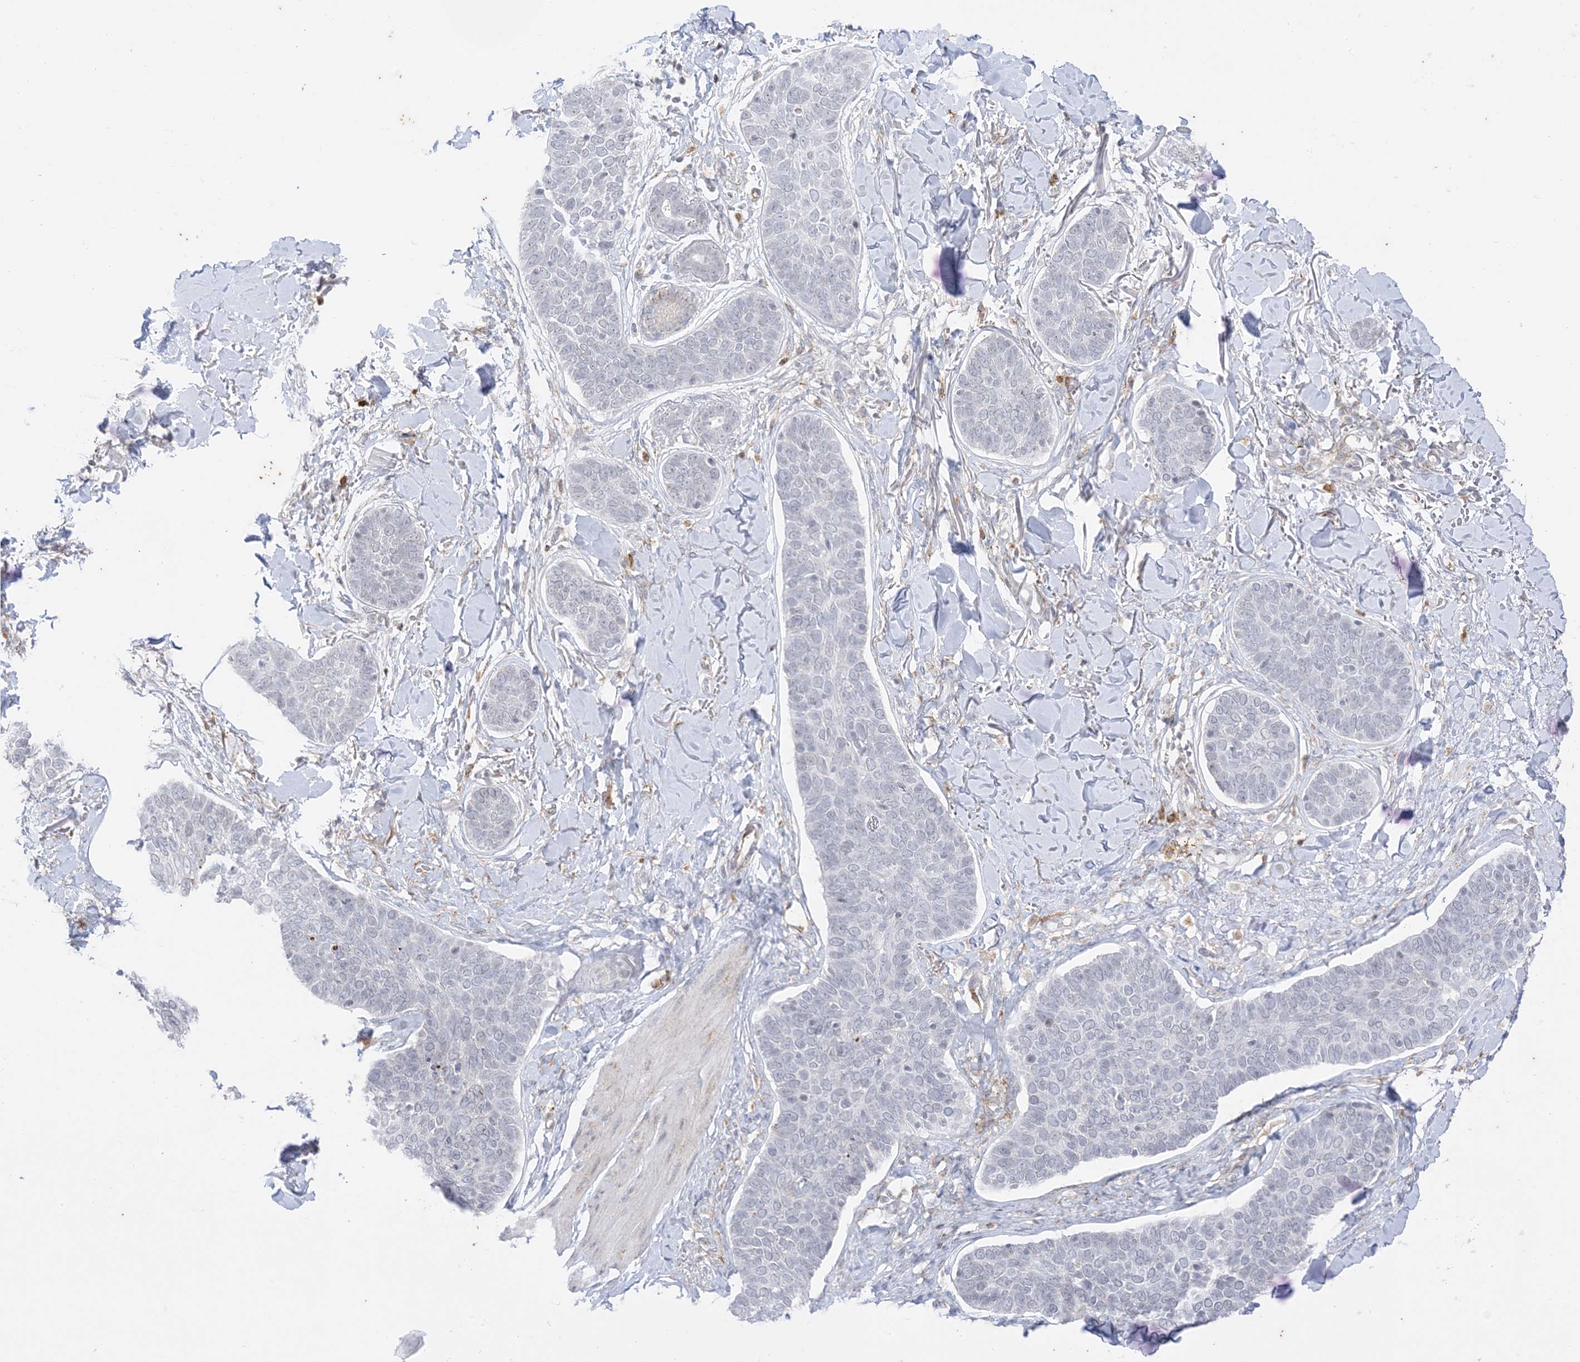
{"staining": {"intensity": "negative", "quantity": "none", "location": "none"}, "tissue": "skin cancer", "cell_type": "Tumor cells", "image_type": "cancer", "snomed": [{"axis": "morphology", "description": "Basal cell carcinoma"}, {"axis": "topography", "description": "Skin"}], "caption": "The photomicrograph demonstrates no staining of tumor cells in basal cell carcinoma (skin).", "gene": "RAC1", "patient": {"sex": "male", "age": 85}}